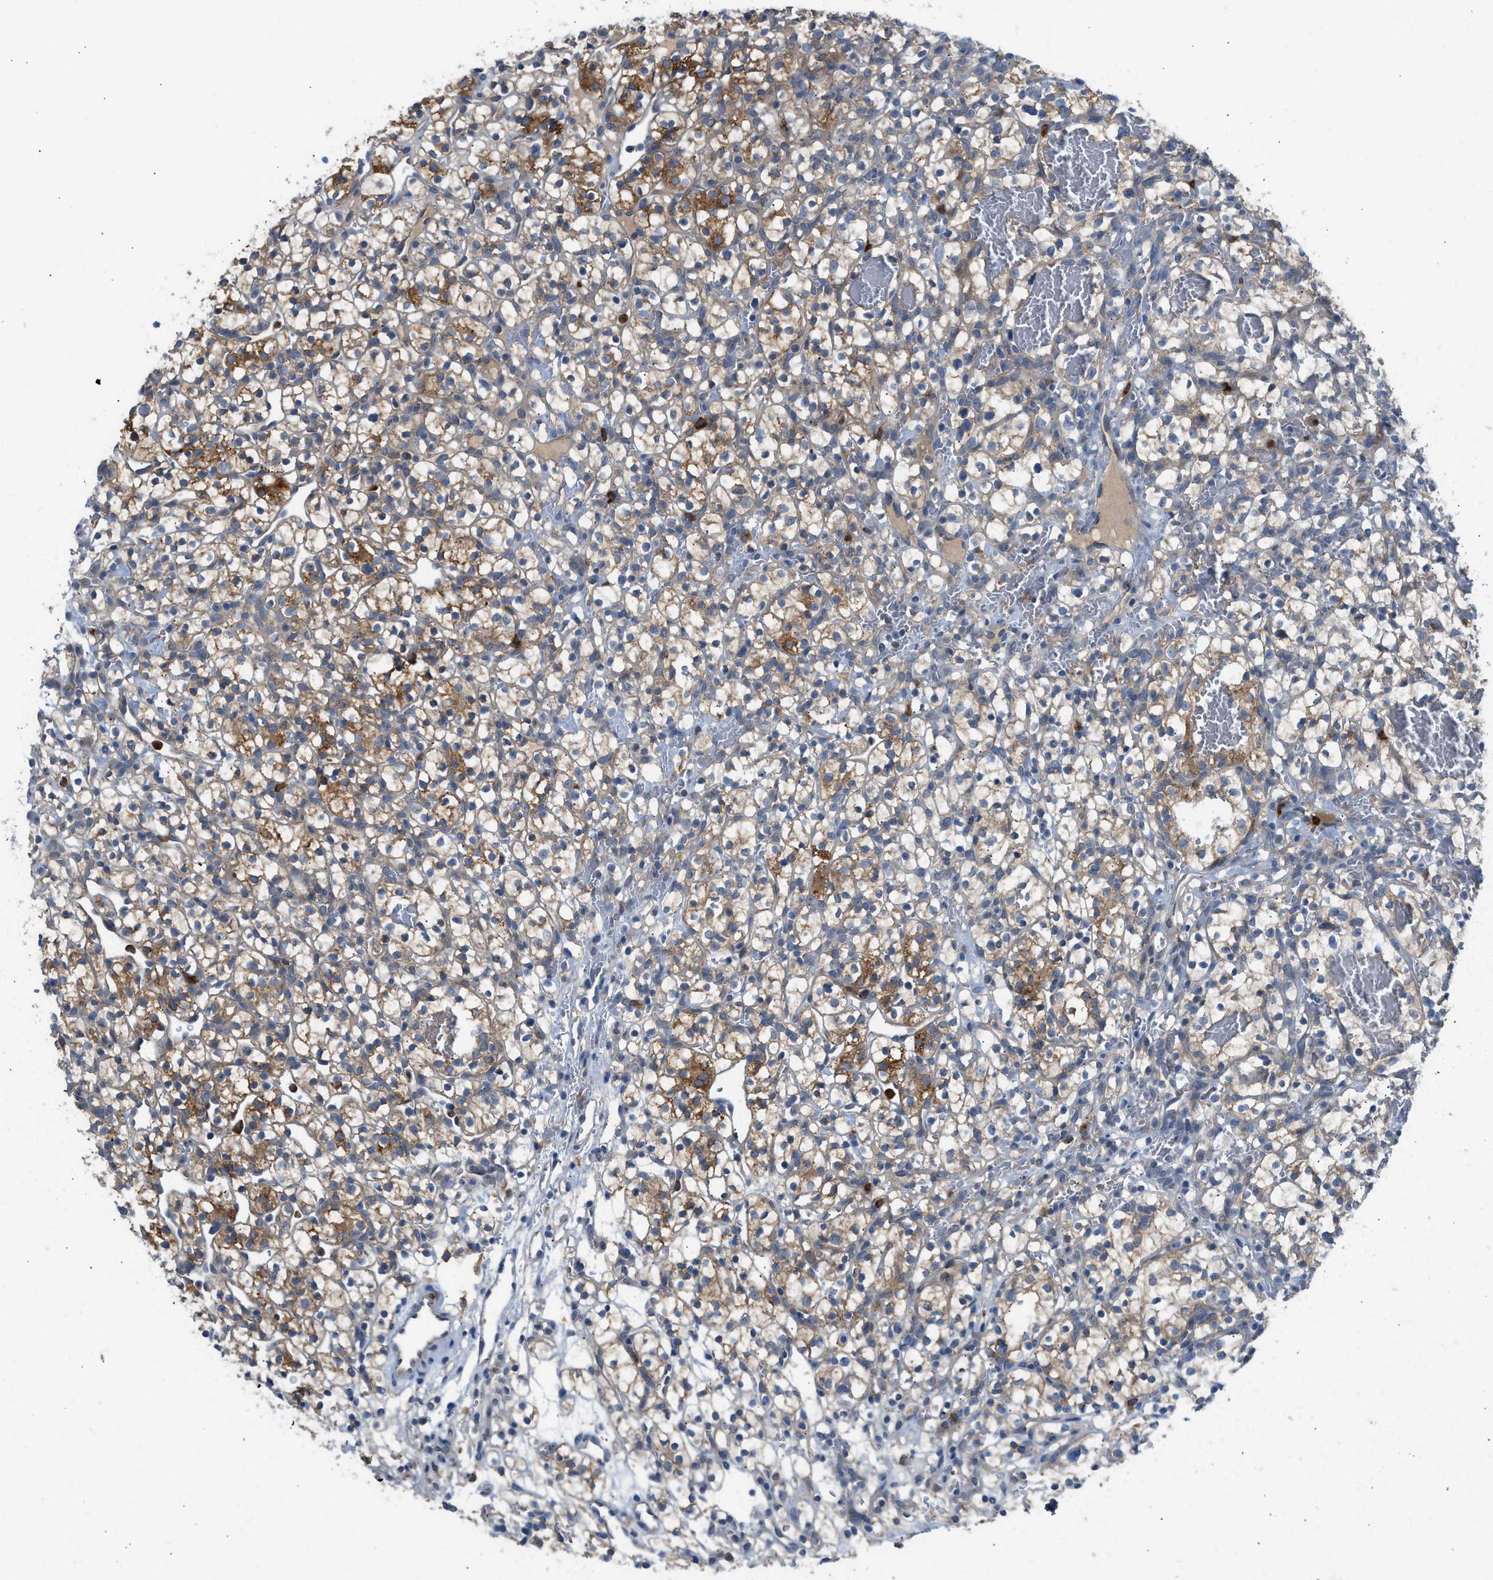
{"staining": {"intensity": "moderate", "quantity": ">75%", "location": "cytoplasmic/membranous"}, "tissue": "renal cancer", "cell_type": "Tumor cells", "image_type": "cancer", "snomed": [{"axis": "morphology", "description": "Adenocarcinoma, NOS"}, {"axis": "topography", "description": "Kidney"}], "caption": "Human renal adenocarcinoma stained with a protein marker reveals moderate staining in tumor cells.", "gene": "RHBDF2", "patient": {"sex": "female", "age": 57}}